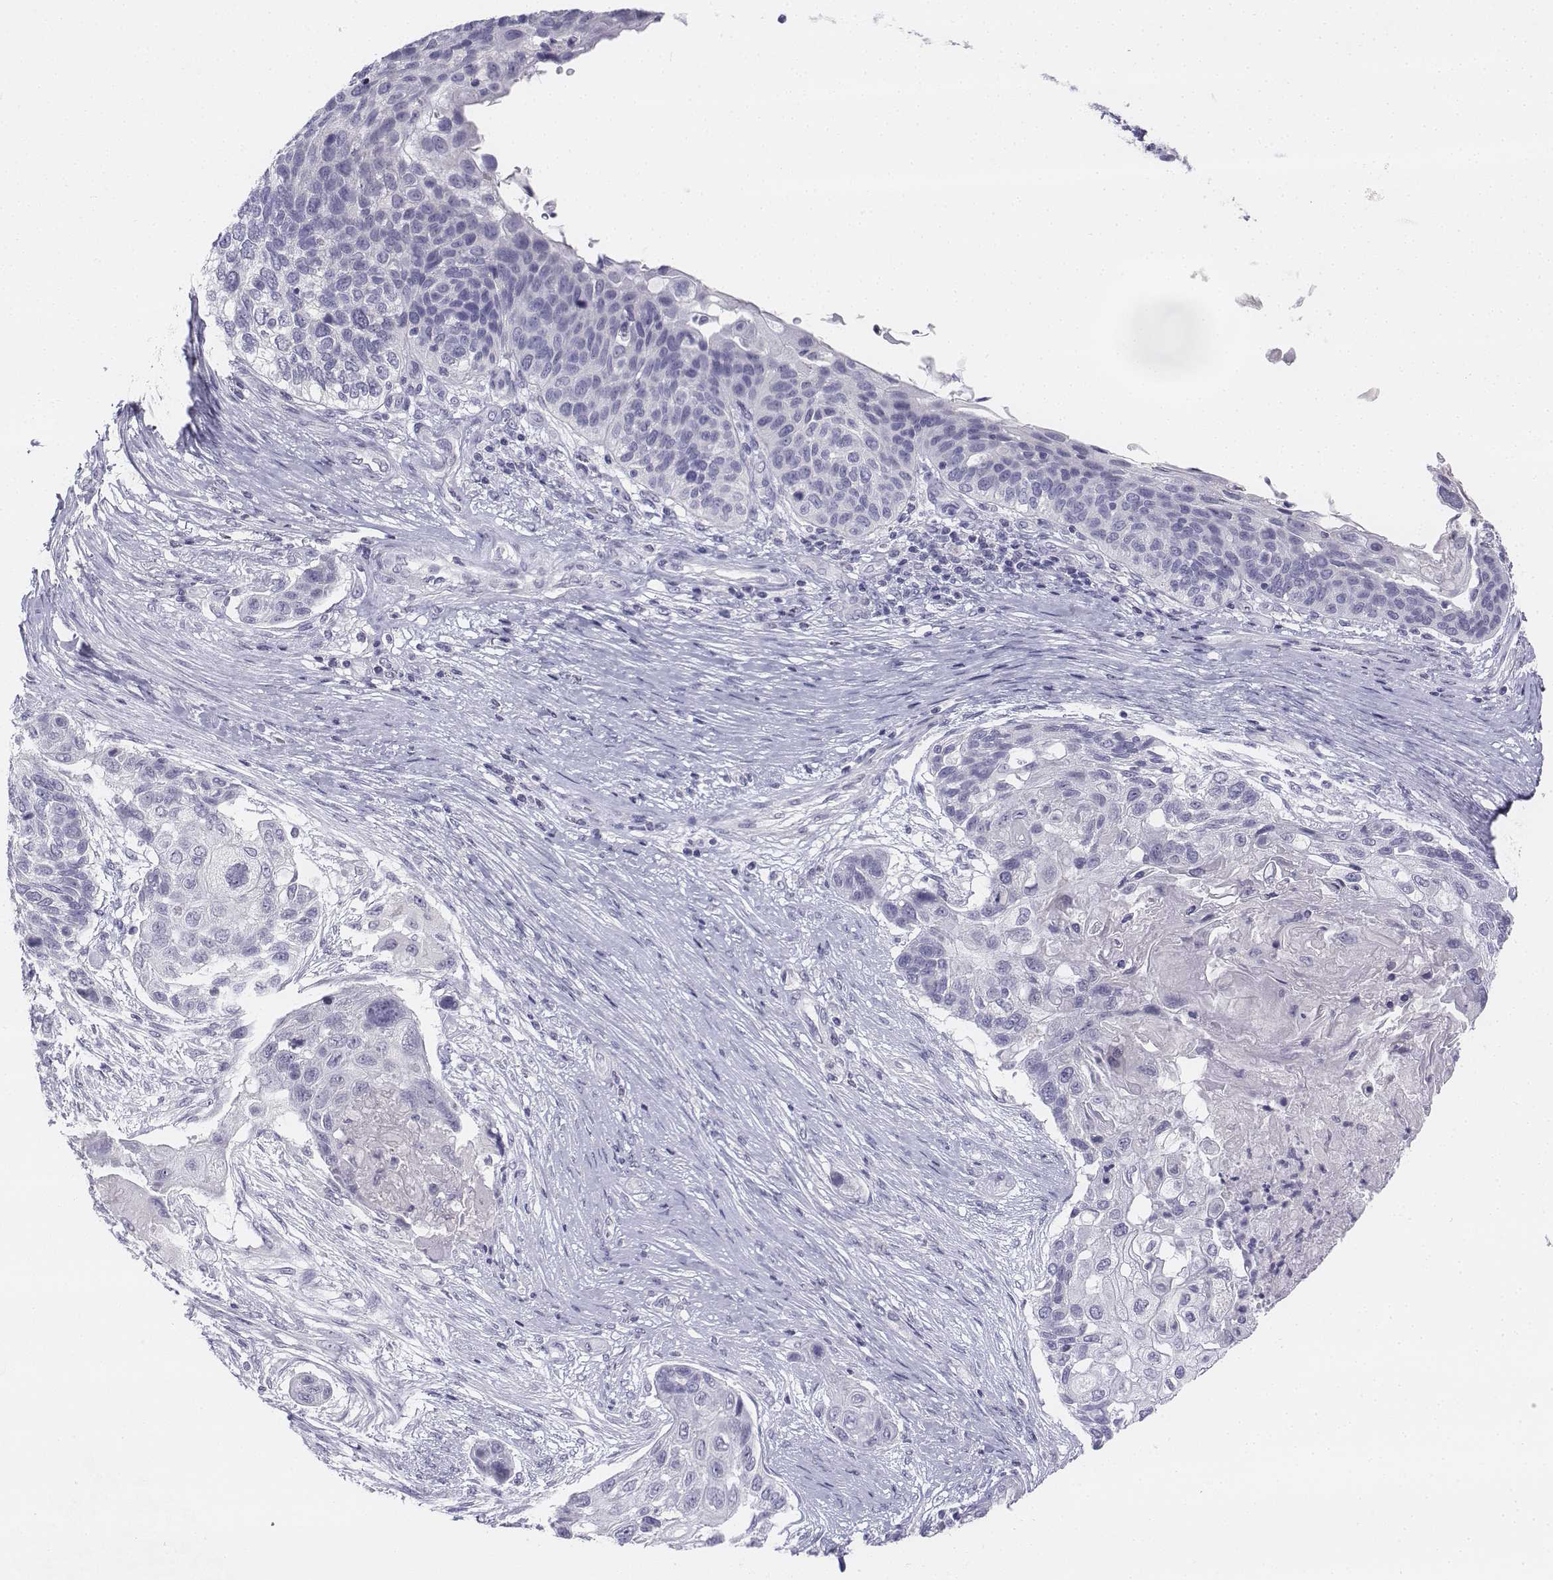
{"staining": {"intensity": "negative", "quantity": "none", "location": "none"}, "tissue": "lung cancer", "cell_type": "Tumor cells", "image_type": "cancer", "snomed": [{"axis": "morphology", "description": "Squamous cell carcinoma, NOS"}, {"axis": "topography", "description": "Lung"}], "caption": "A high-resolution image shows IHC staining of lung cancer, which demonstrates no significant positivity in tumor cells. (Stains: DAB IHC with hematoxylin counter stain, Microscopy: brightfield microscopy at high magnification).", "gene": "UCN2", "patient": {"sex": "male", "age": 69}}